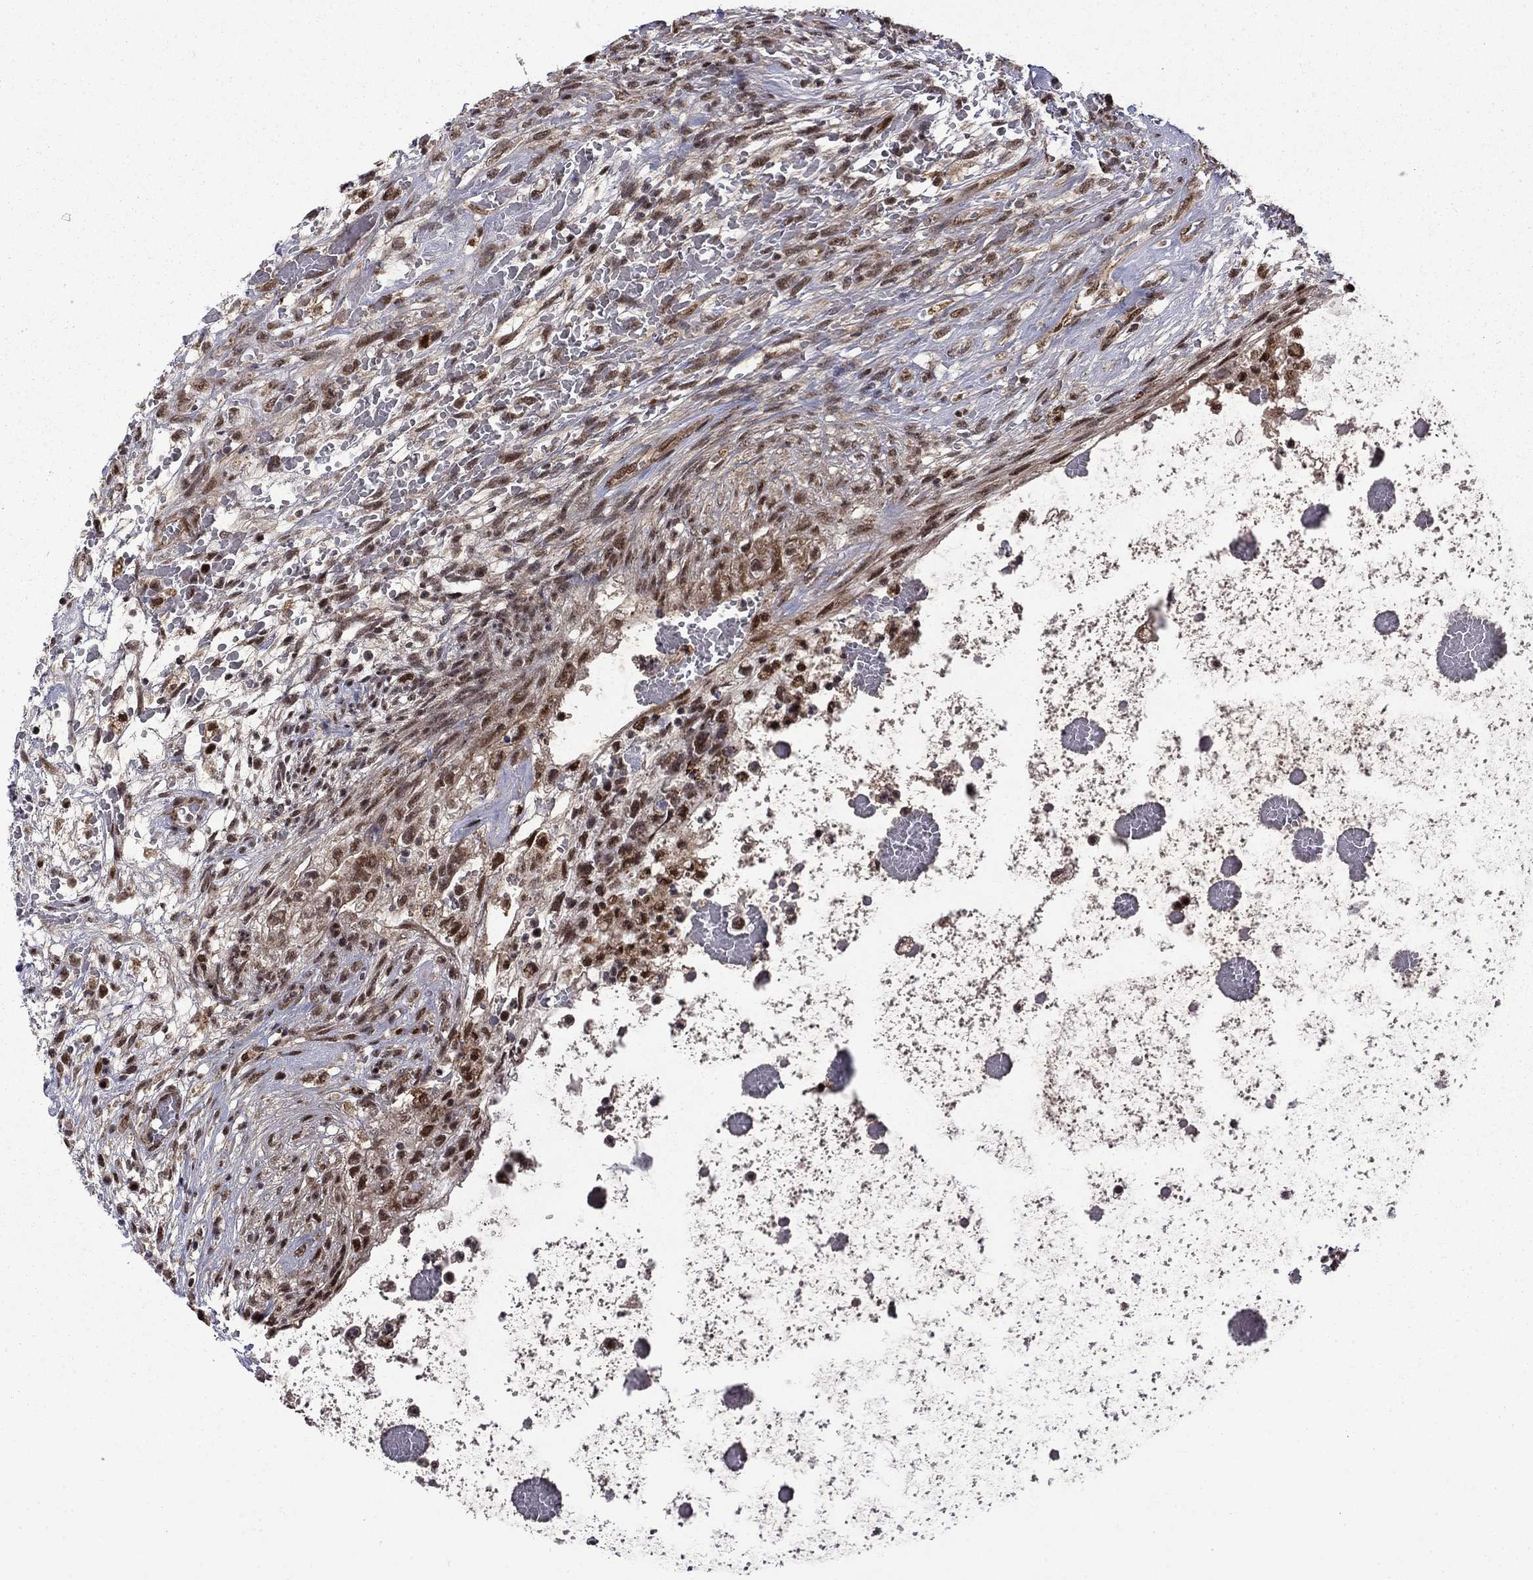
{"staining": {"intensity": "moderate", "quantity": "<25%", "location": "nuclear"}, "tissue": "testis cancer", "cell_type": "Tumor cells", "image_type": "cancer", "snomed": [{"axis": "morphology", "description": "Normal tissue, NOS"}, {"axis": "morphology", "description": "Carcinoma, Embryonal, NOS"}, {"axis": "topography", "description": "Testis"}, {"axis": "topography", "description": "Epididymis"}], "caption": "Immunohistochemistry (IHC) (DAB) staining of embryonal carcinoma (testis) demonstrates moderate nuclear protein expression in about <25% of tumor cells. (DAB (3,3'-diaminobenzidine) IHC with brightfield microscopy, high magnification).", "gene": "KPNA3", "patient": {"sex": "male", "age": 32}}